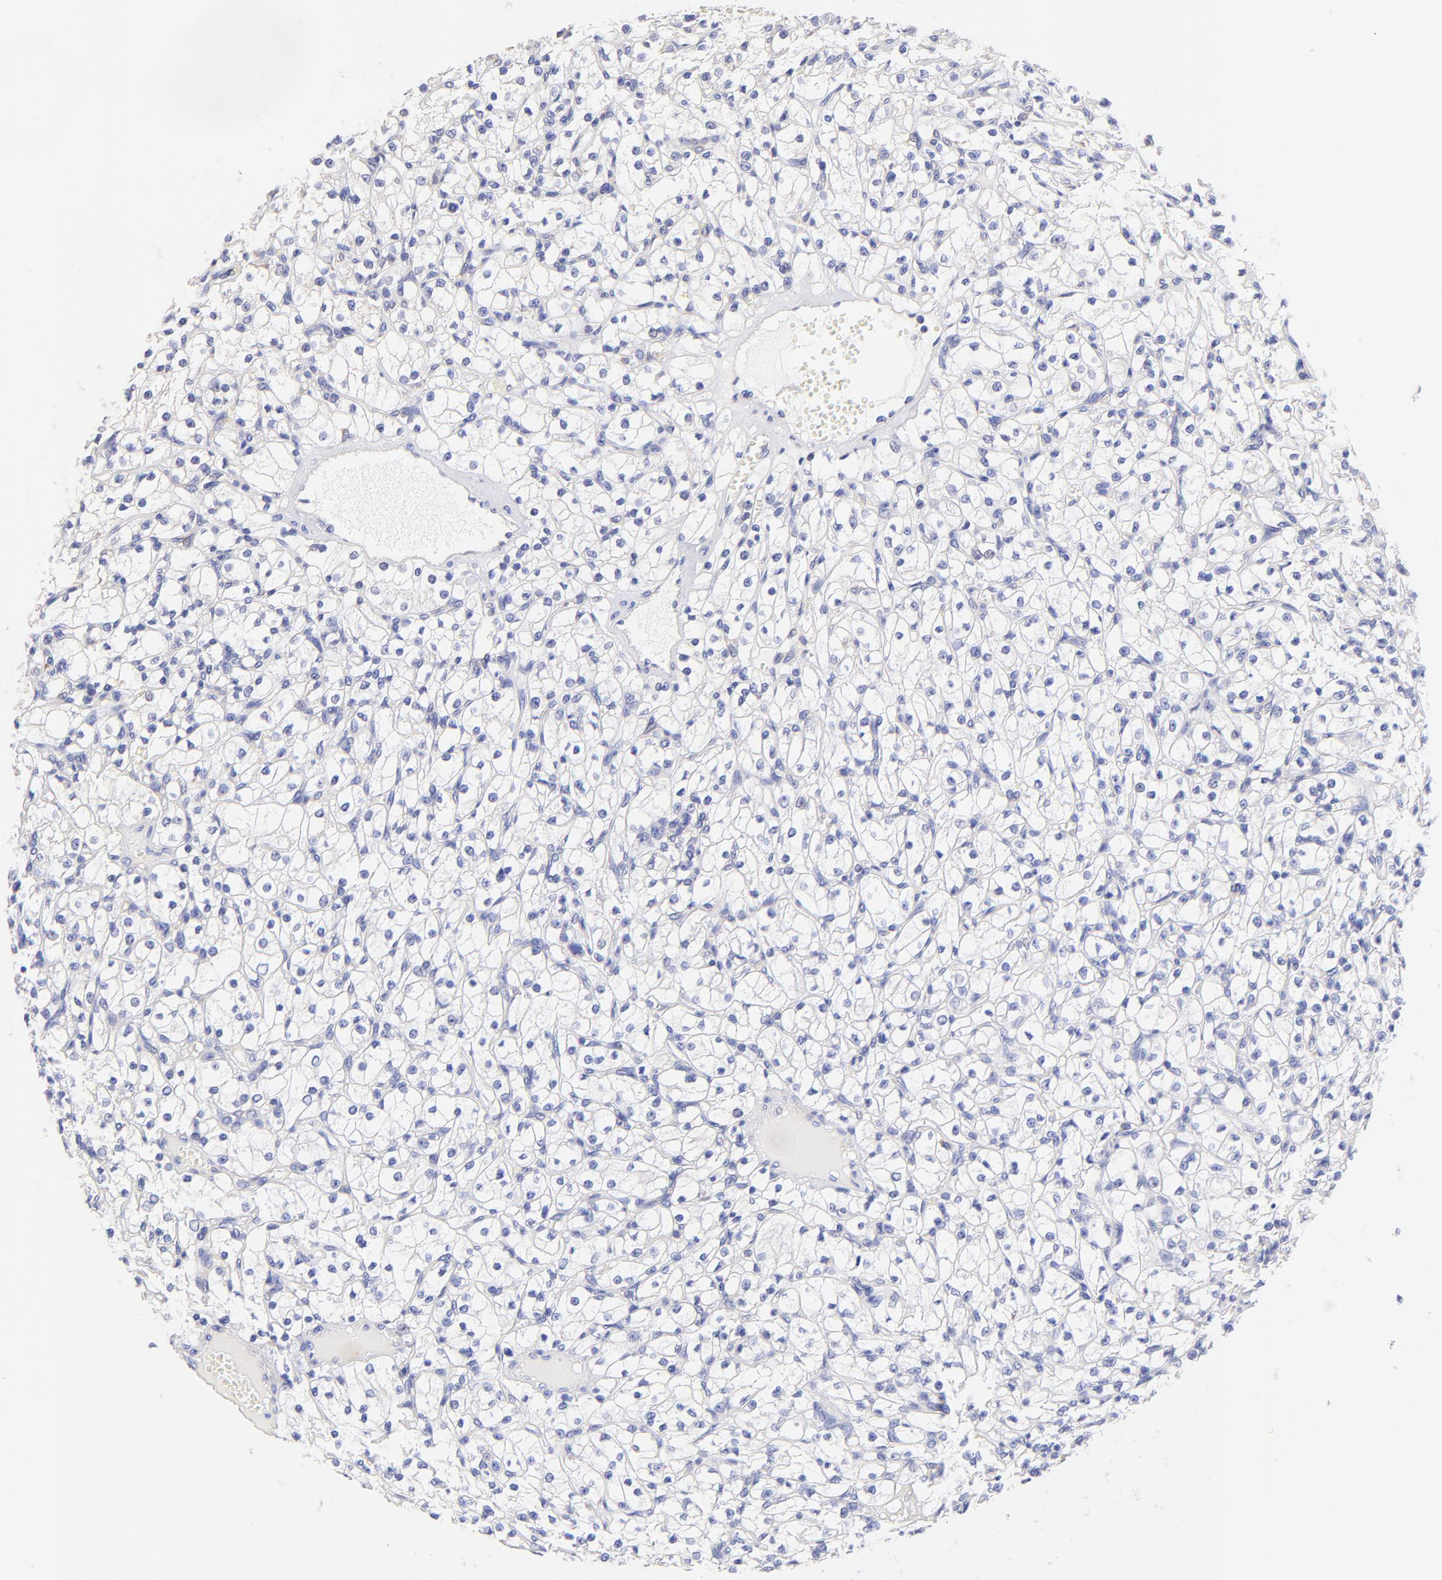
{"staining": {"intensity": "negative", "quantity": "none", "location": "none"}, "tissue": "renal cancer", "cell_type": "Tumor cells", "image_type": "cancer", "snomed": [{"axis": "morphology", "description": "Adenocarcinoma, NOS"}, {"axis": "topography", "description": "Kidney"}], "caption": "There is no significant expression in tumor cells of renal cancer (adenocarcinoma).", "gene": "RPL30", "patient": {"sex": "male", "age": 61}}